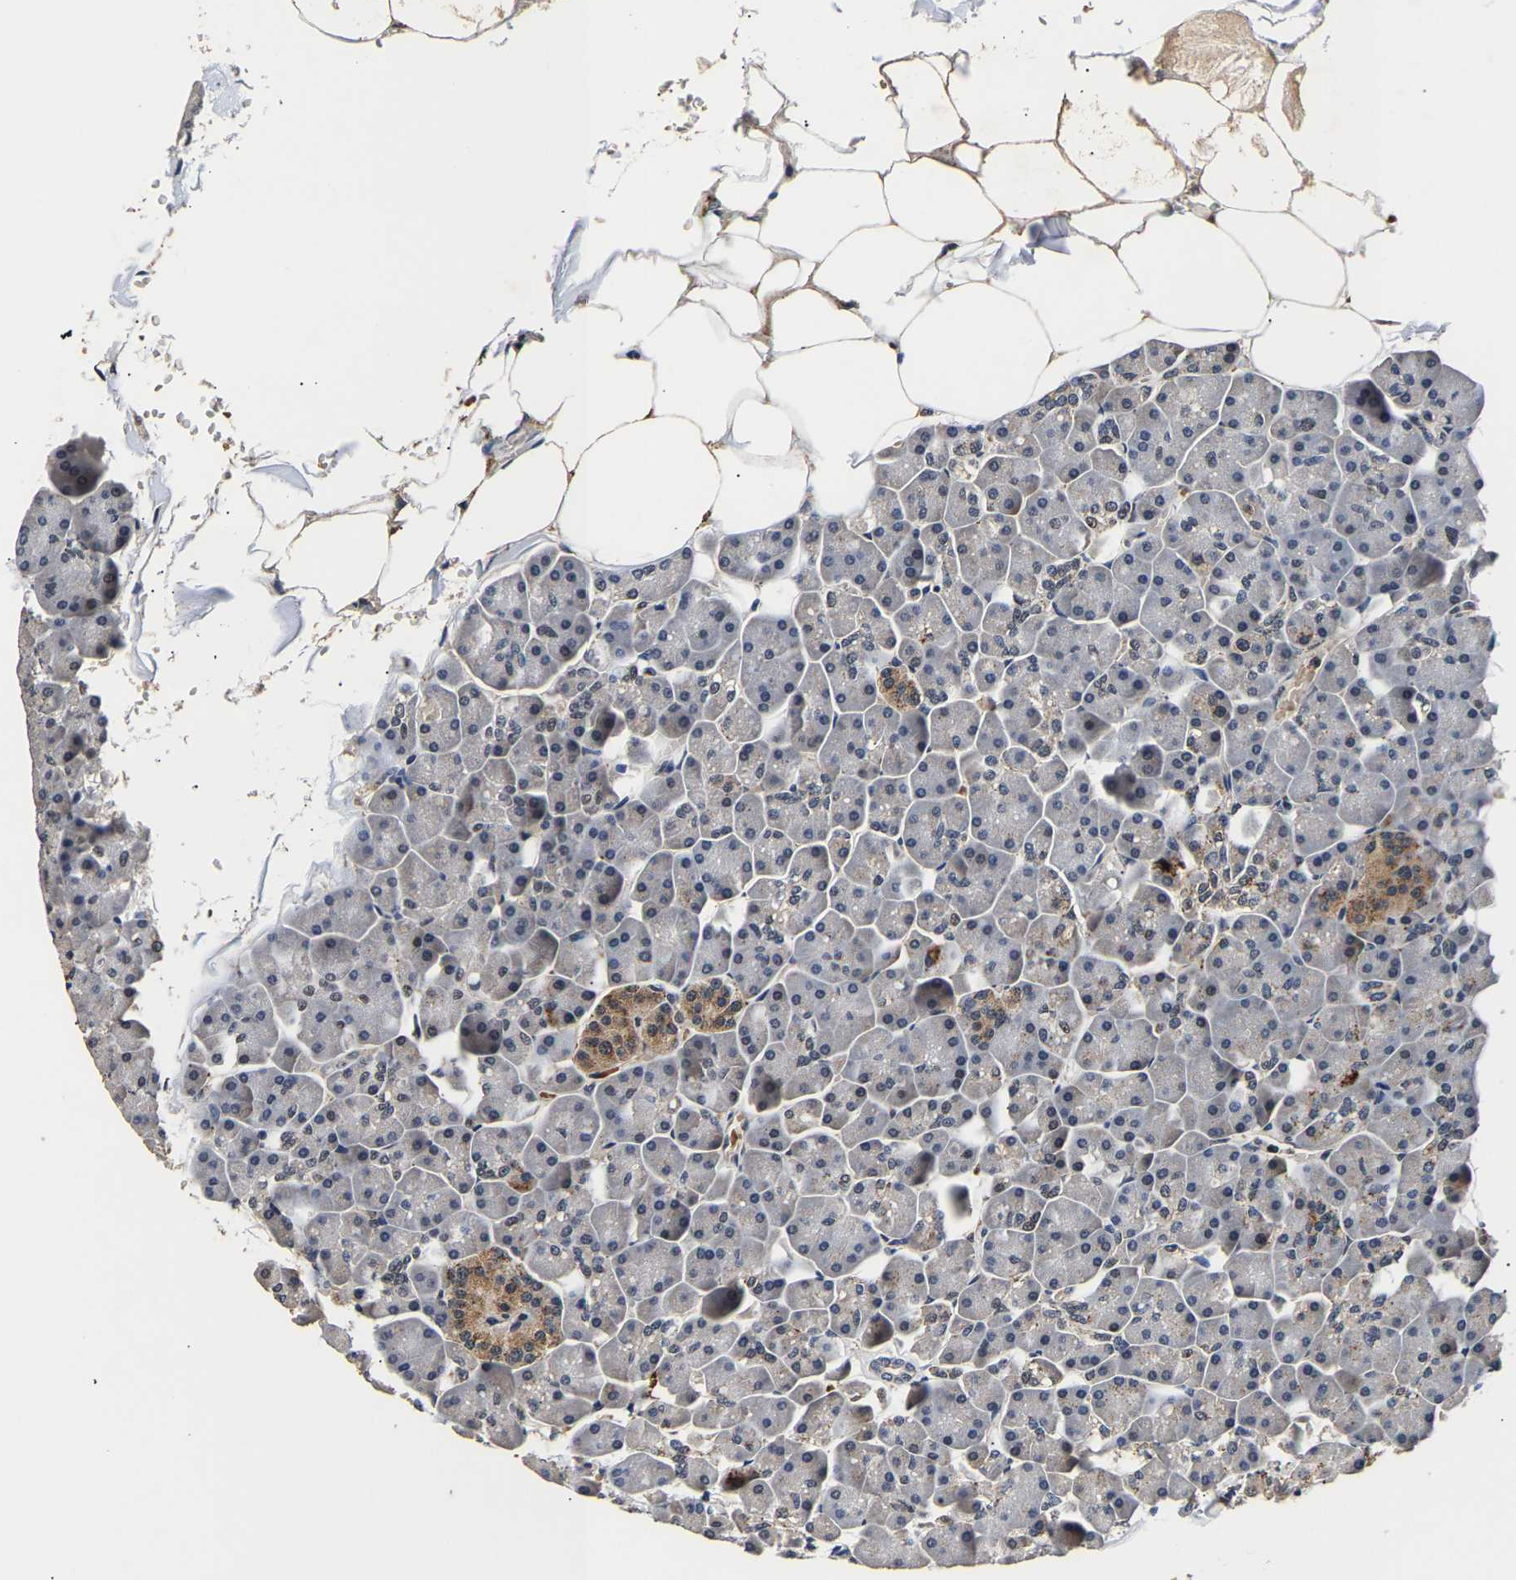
{"staining": {"intensity": "weak", "quantity": "<25%", "location": "cytoplasmic/membranous"}, "tissue": "pancreas", "cell_type": "Exocrine glandular cells", "image_type": "normal", "snomed": [{"axis": "morphology", "description": "Normal tissue, NOS"}, {"axis": "topography", "description": "Pancreas"}], "caption": "Unremarkable pancreas was stained to show a protein in brown. There is no significant positivity in exocrine glandular cells. (Immunohistochemistry (ihc), brightfield microscopy, high magnification).", "gene": "SMU1", "patient": {"sex": "male", "age": 35}}